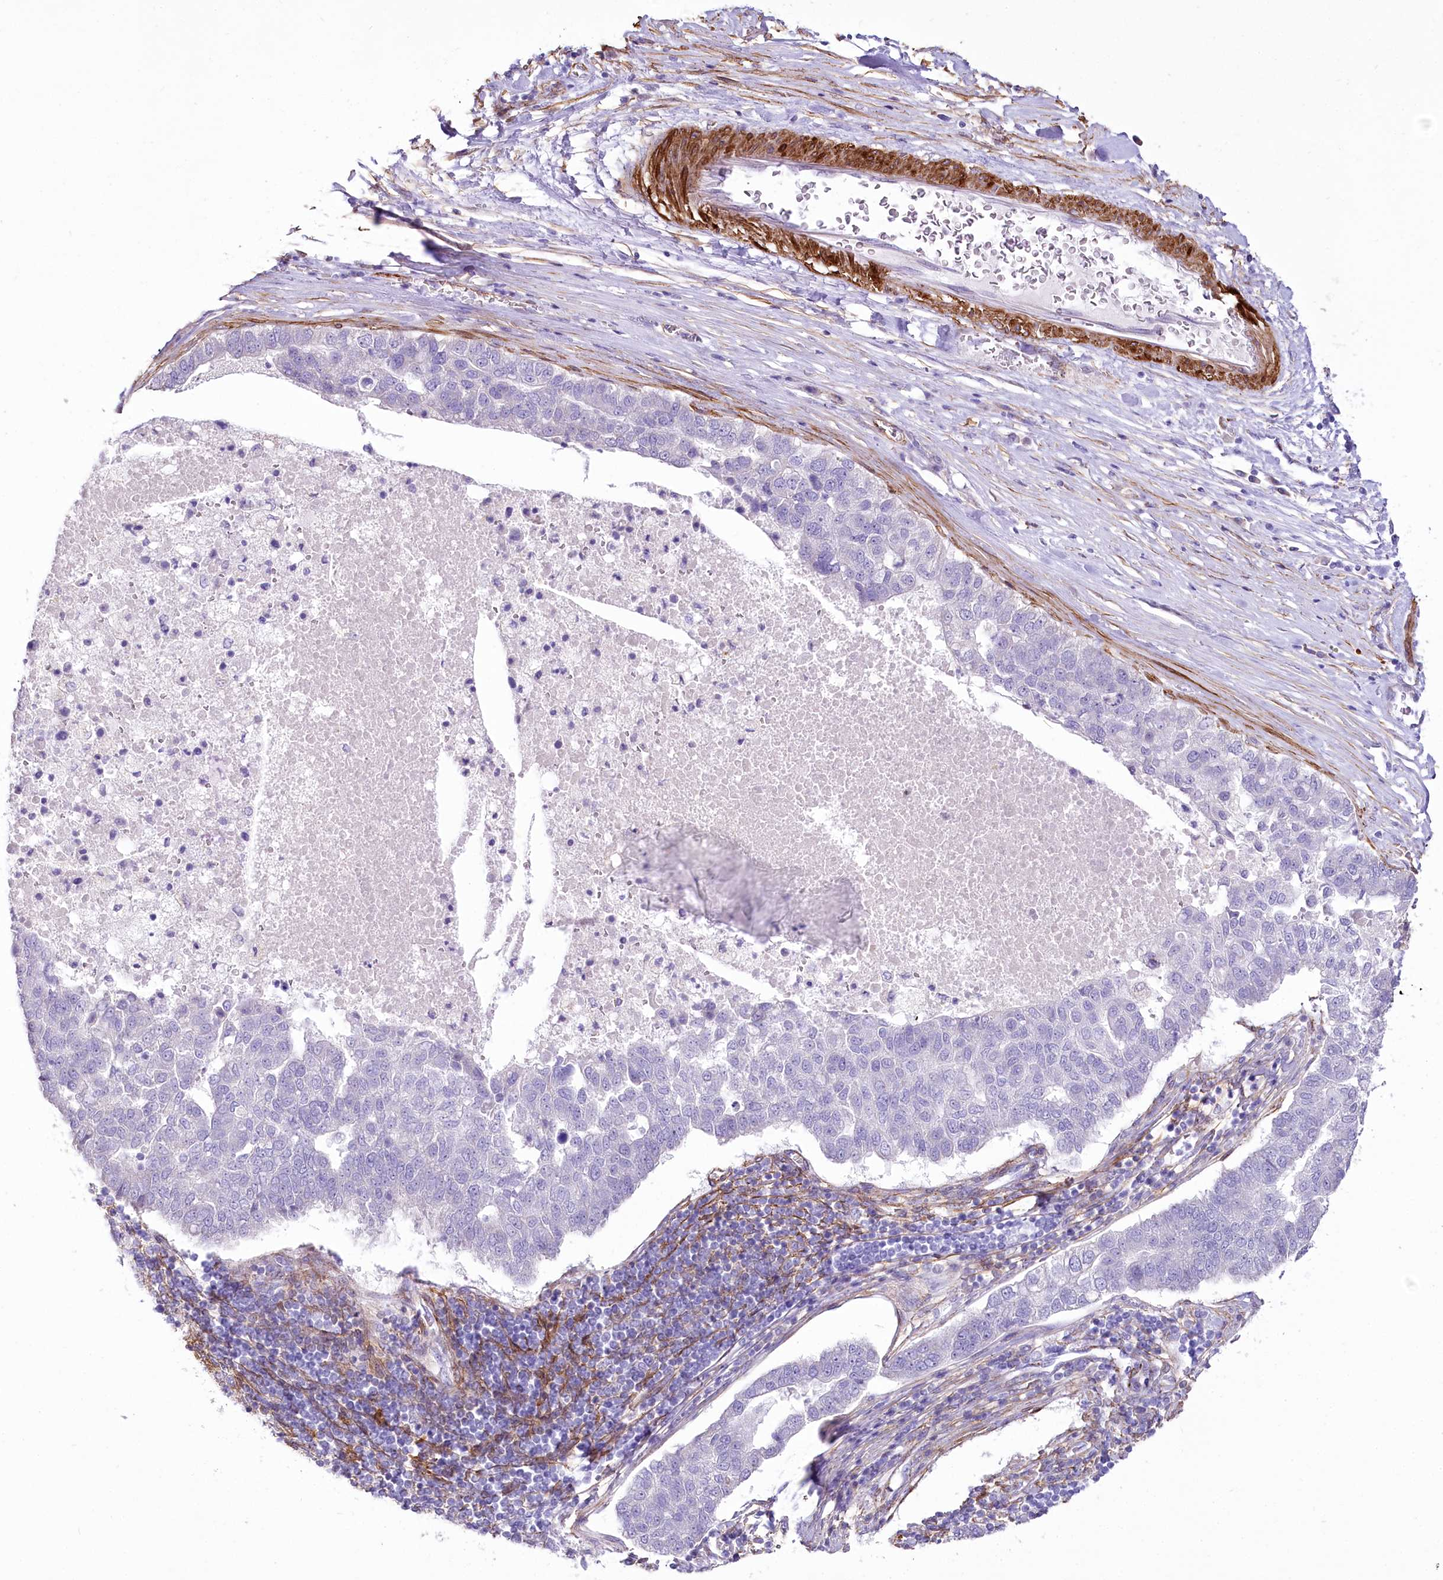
{"staining": {"intensity": "negative", "quantity": "none", "location": "none"}, "tissue": "pancreatic cancer", "cell_type": "Tumor cells", "image_type": "cancer", "snomed": [{"axis": "morphology", "description": "Adenocarcinoma, NOS"}, {"axis": "topography", "description": "Pancreas"}], "caption": "Immunohistochemistry (IHC) histopathology image of human pancreatic cancer (adenocarcinoma) stained for a protein (brown), which exhibits no staining in tumor cells.", "gene": "SYNPO2", "patient": {"sex": "female", "age": 61}}